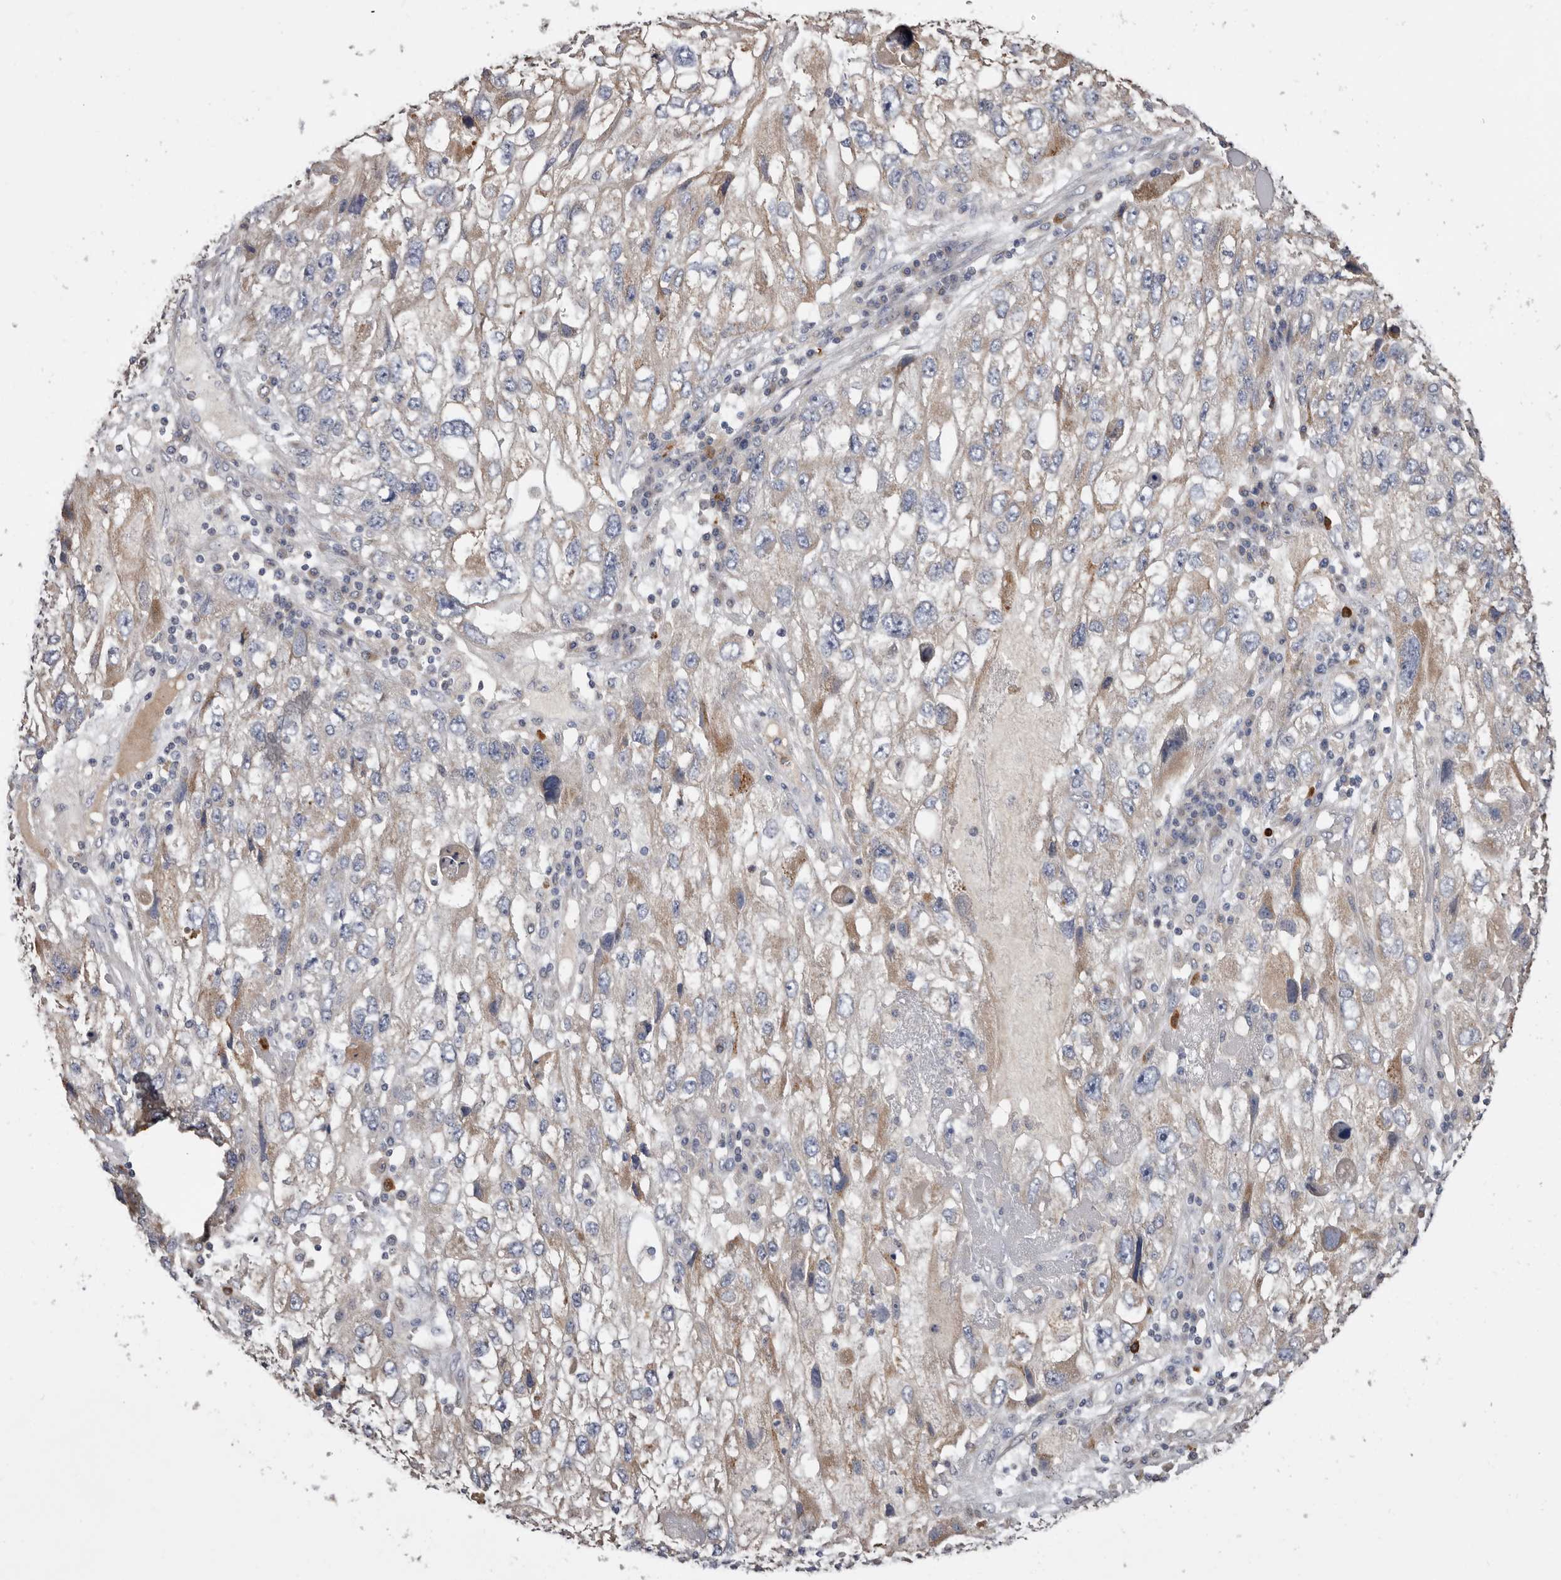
{"staining": {"intensity": "weak", "quantity": "25%-75%", "location": "cytoplasmic/membranous"}, "tissue": "endometrial cancer", "cell_type": "Tumor cells", "image_type": "cancer", "snomed": [{"axis": "morphology", "description": "Adenocarcinoma, NOS"}, {"axis": "topography", "description": "Endometrium"}], "caption": "Endometrial cancer (adenocarcinoma) tissue demonstrates weak cytoplasmic/membranous positivity in about 25%-75% of tumor cells", "gene": "ASIC5", "patient": {"sex": "female", "age": 49}}